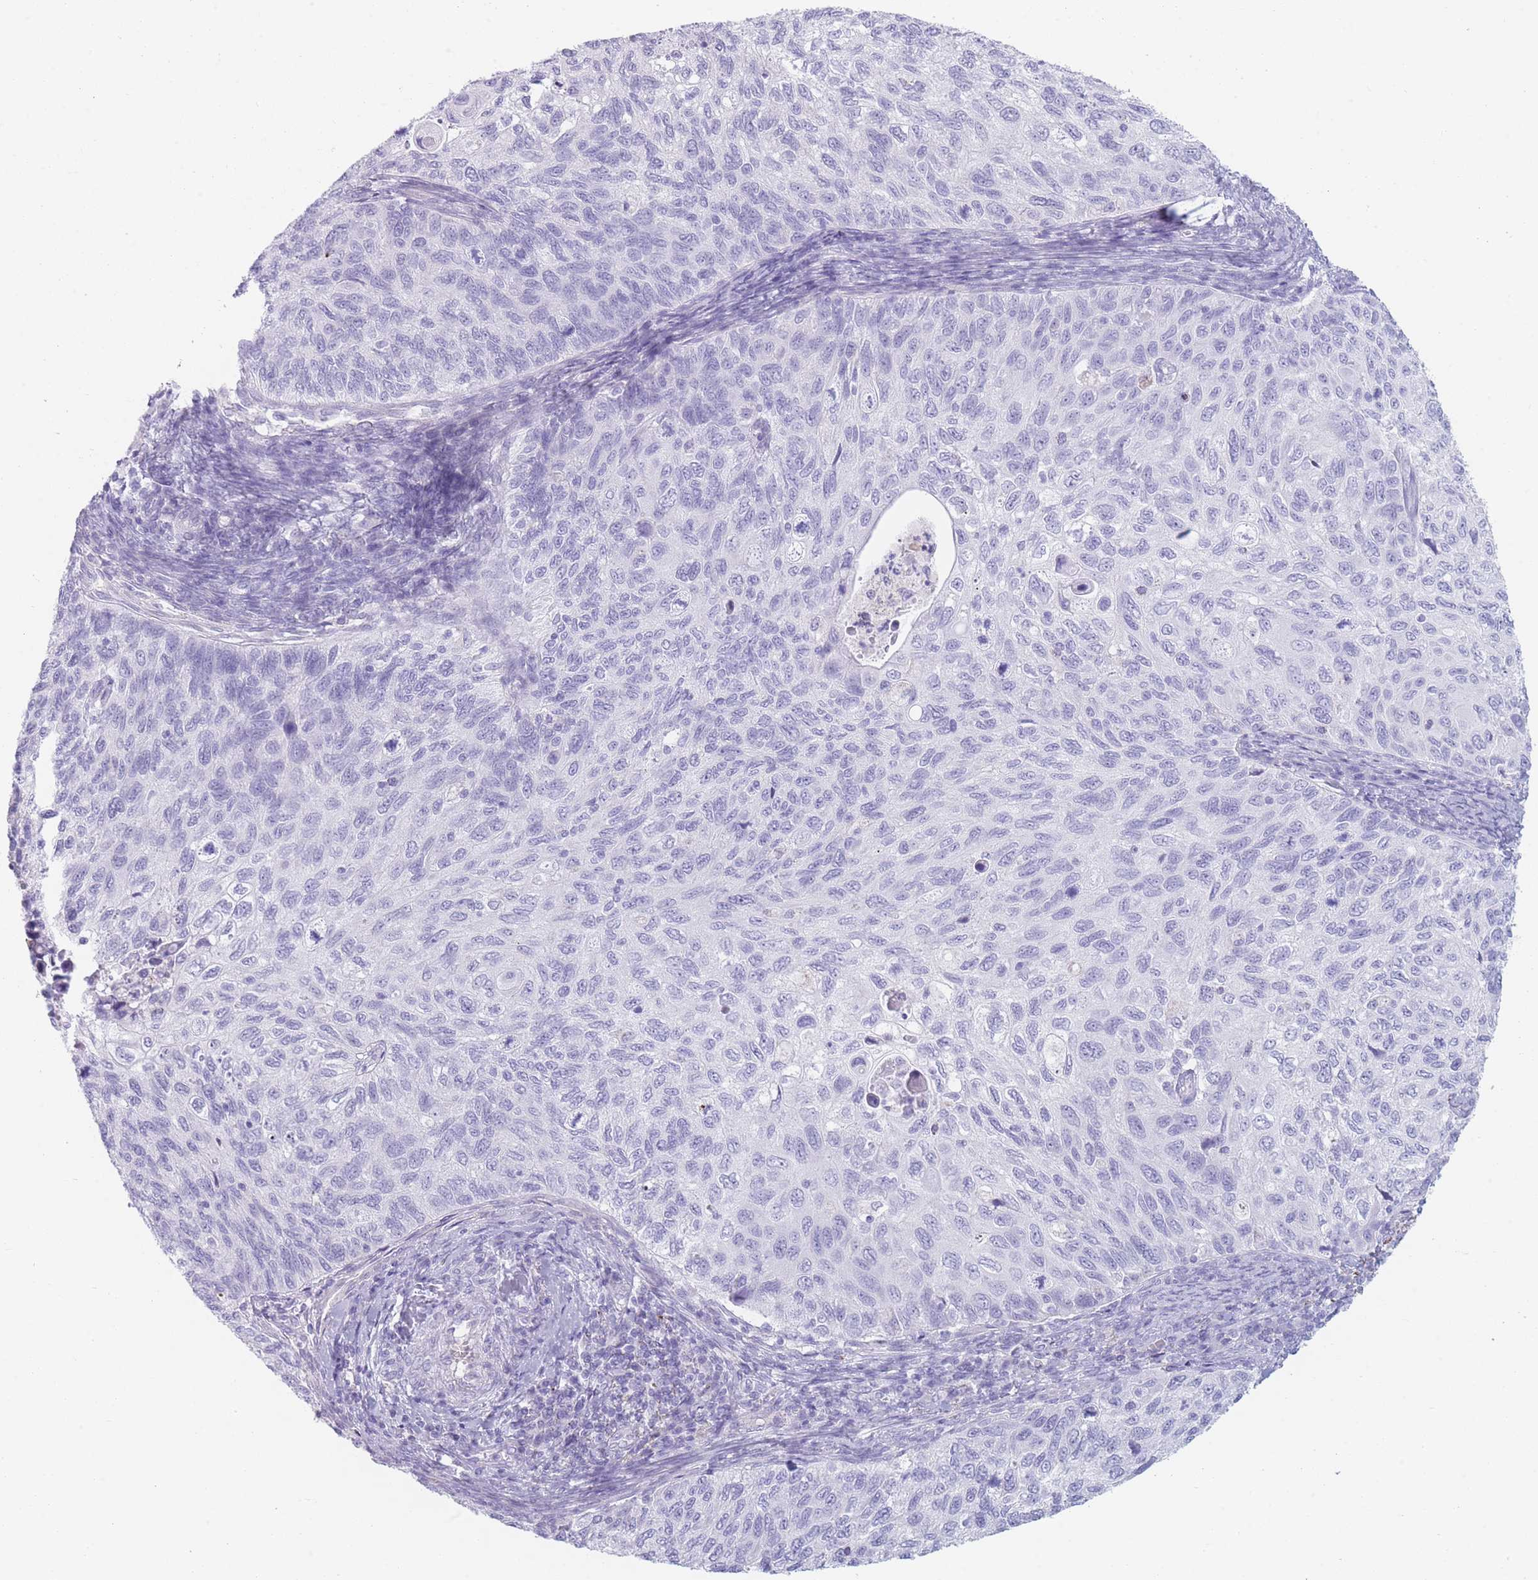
{"staining": {"intensity": "negative", "quantity": "none", "location": "none"}, "tissue": "cervical cancer", "cell_type": "Tumor cells", "image_type": "cancer", "snomed": [{"axis": "morphology", "description": "Squamous cell carcinoma, NOS"}, {"axis": "topography", "description": "Cervix"}], "caption": "Immunohistochemistry (IHC) image of neoplastic tissue: cervical cancer stained with DAB (3,3'-diaminobenzidine) exhibits no significant protein staining in tumor cells.", "gene": "GPR12", "patient": {"sex": "female", "age": 70}}